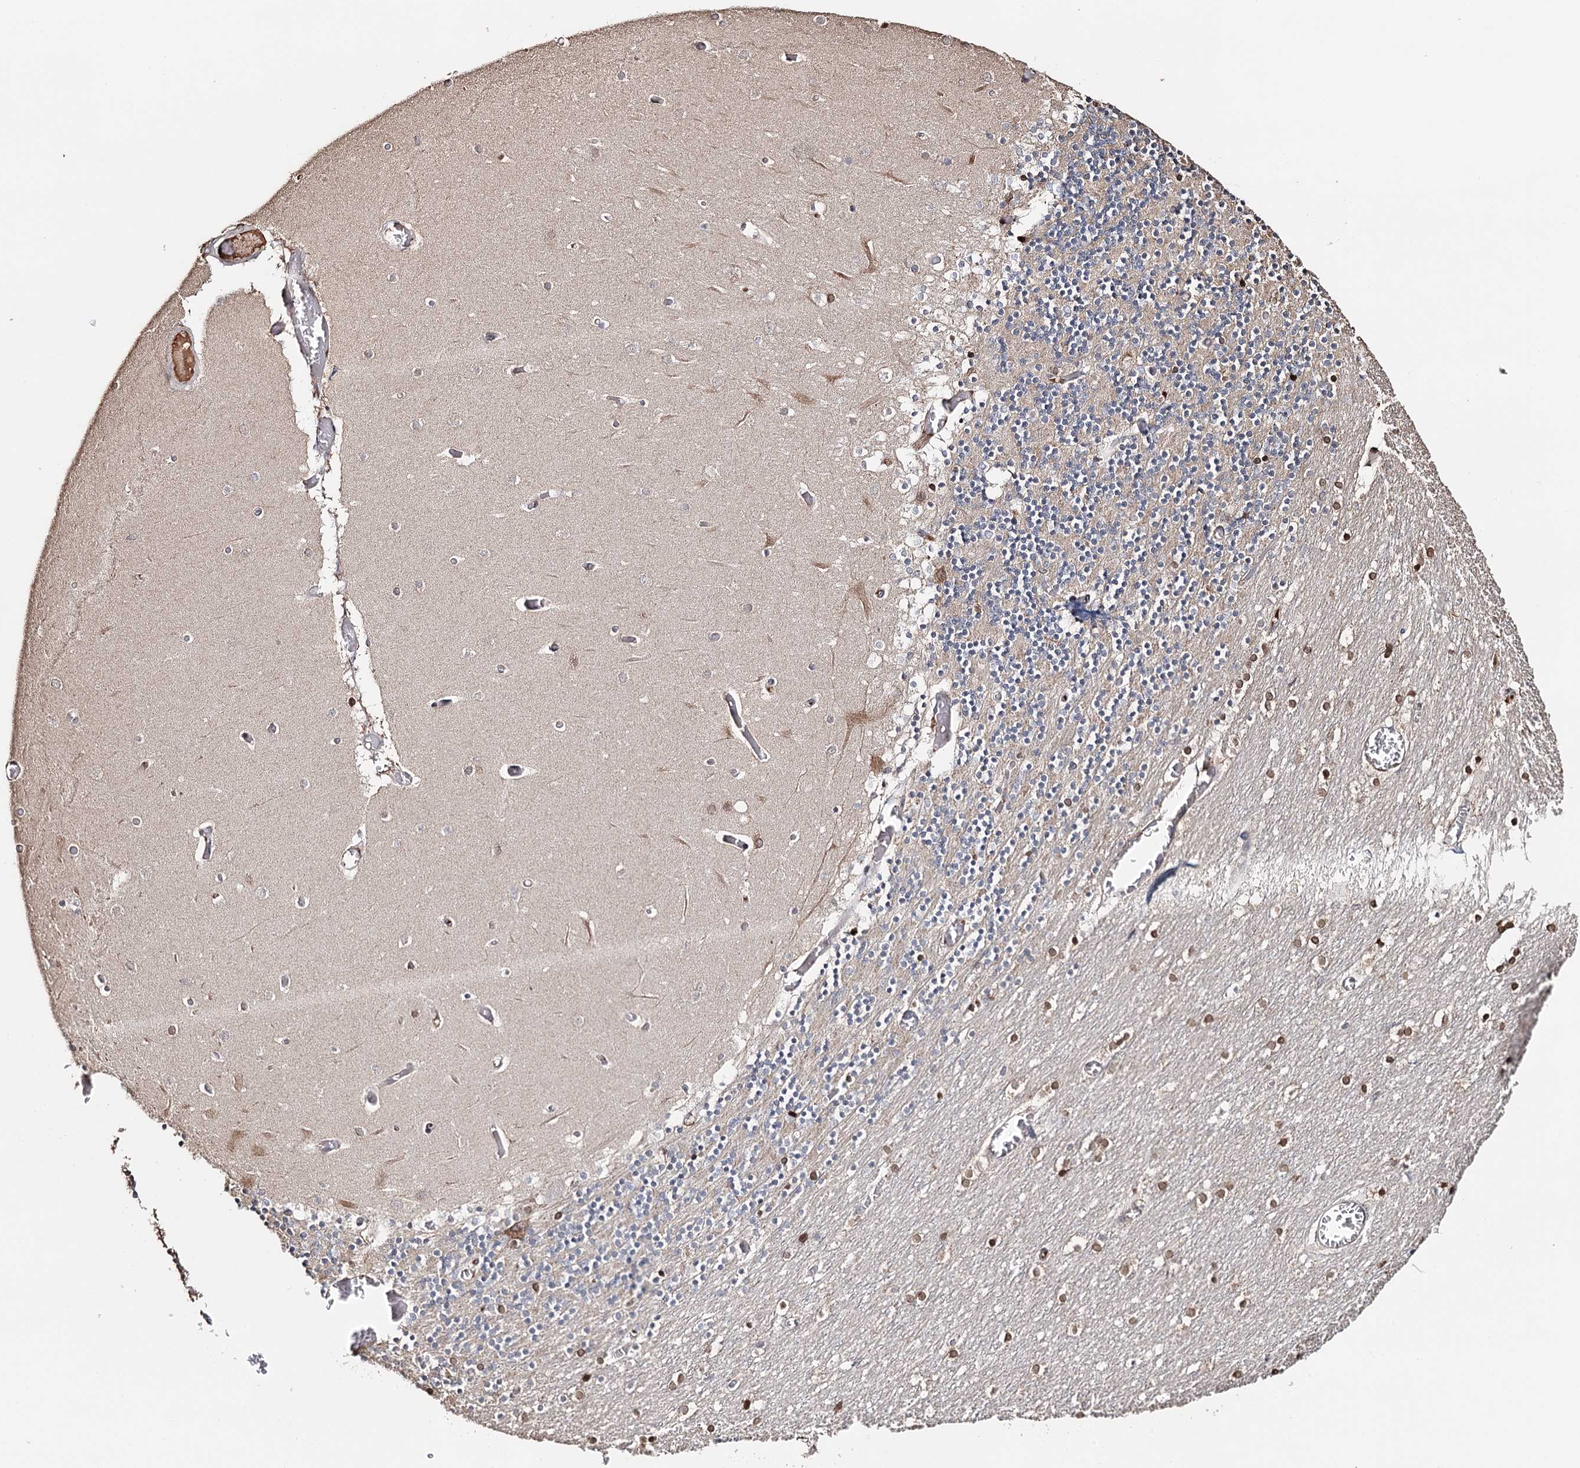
{"staining": {"intensity": "moderate", "quantity": ">75%", "location": "cytoplasmic/membranous"}, "tissue": "cerebellum", "cell_type": "Cells in granular layer", "image_type": "normal", "snomed": [{"axis": "morphology", "description": "Normal tissue, NOS"}, {"axis": "topography", "description": "Cerebellum"}], "caption": "An immunohistochemistry image of unremarkable tissue is shown. Protein staining in brown shows moderate cytoplasmic/membranous positivity in cerebellum within cells in granular layer.", "gene": "SYVN1", "patient": {"sex": "female", "age": 28}}